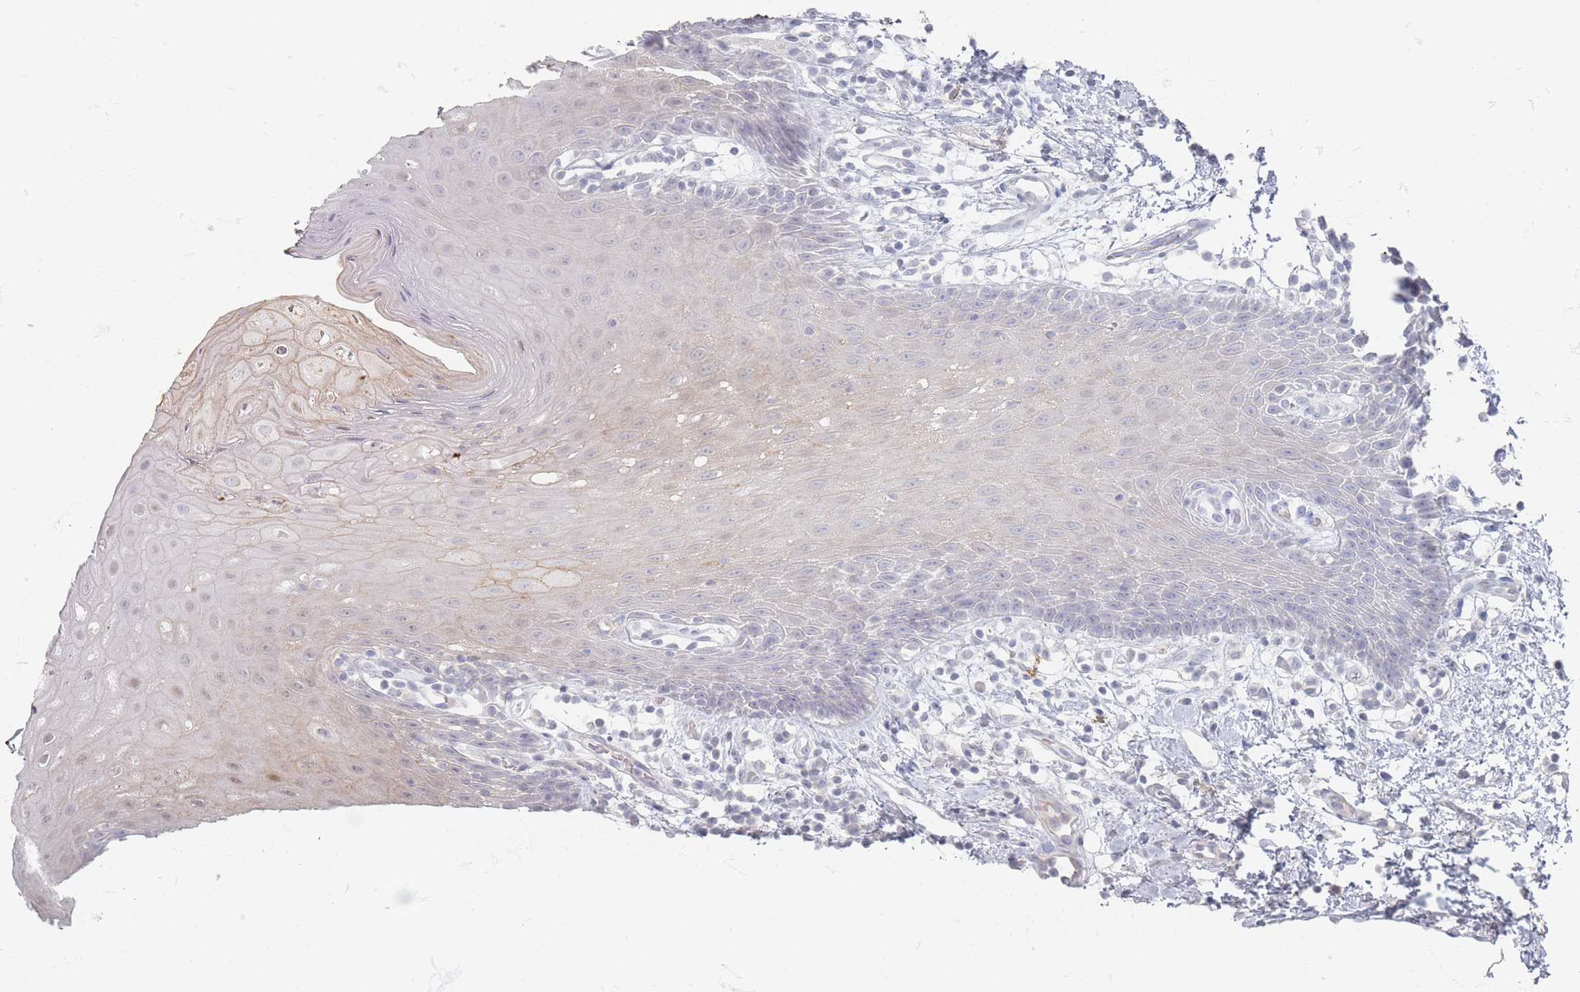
{"staining": {"intensity": "weak", "quantity": "<25%", "location": "cytoplasmic/membranous,nuclear"}, "tissue": "oral mucosa", "cell_type": "Squamous epithelial cells", "image_type": "normal", "snomed": [{"axis": "morphology", "description": "Normal tissue, NOS"}, {"axis": "topography", "description": "Oral tissue"}, {"axis": "topography", "description": "Tounge, NOS"}], "caption": "IHC image of unremarkable oral mucosa stained for a protein (brown), which demonstrates no positivity in squamous epithelial cells. (DAB (3,3'-diaminobenzidine) immunohistochemistry with hematoxylin counter stain).", "gene": "CD37", "patient": {"sex": "female", "age": 59}}